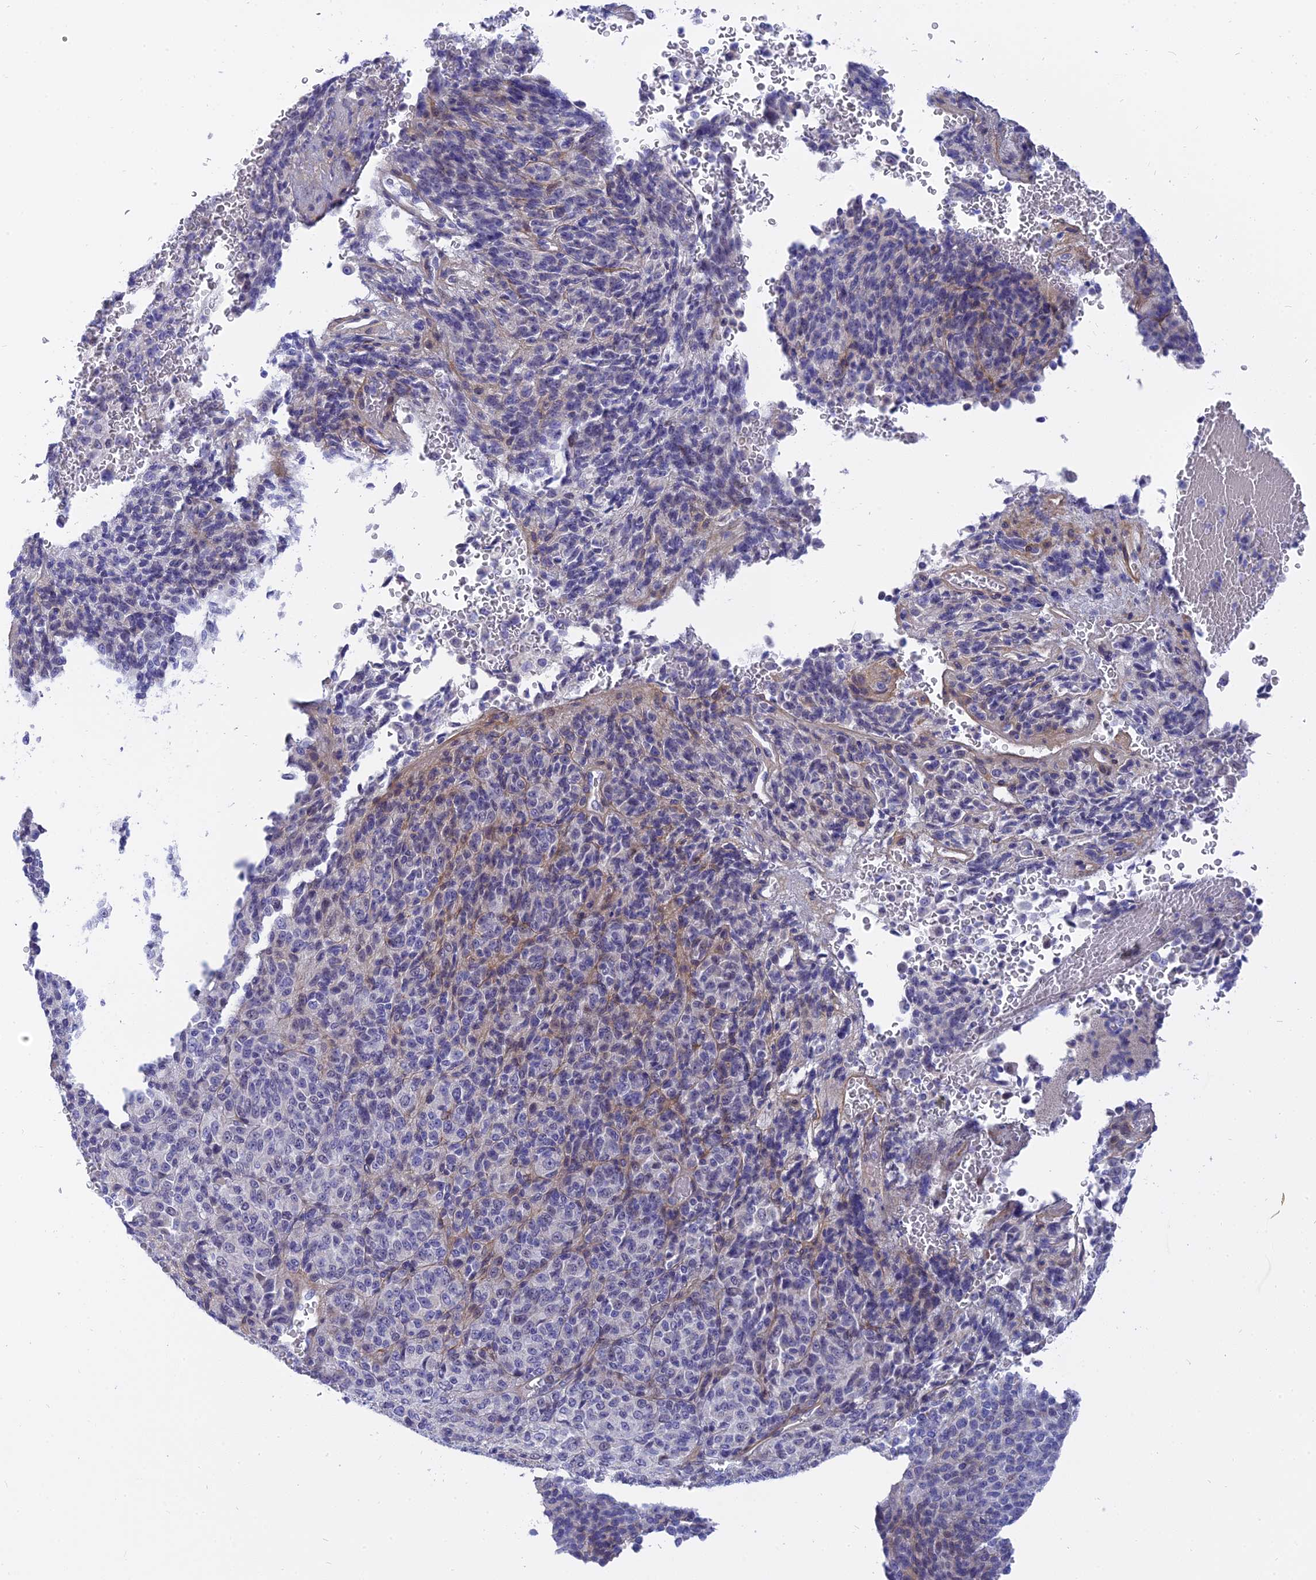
{"staining": {"intensity": "negative", "quantity": "none", "location": "none"}, "tissue": "melanoma", "cell_type": "Tumor cells", "image_type": "cancer", "snomed": [{"axis": "morphology", "description": "Malignant melanoma, Metastatic site"}, {"axis": "topography", "description": "Brain"}], "caption": "High magnification brightfield microscopy of malignant melanoma (metastatic site) stained with DAB (3,3'-diaminobenzidine) (brown) and counterstained with hematoxylin (blue): tumor cells show no significant expression.", "gene": "MBD3L1", "patient": {"sex": "female", "age": 56}}